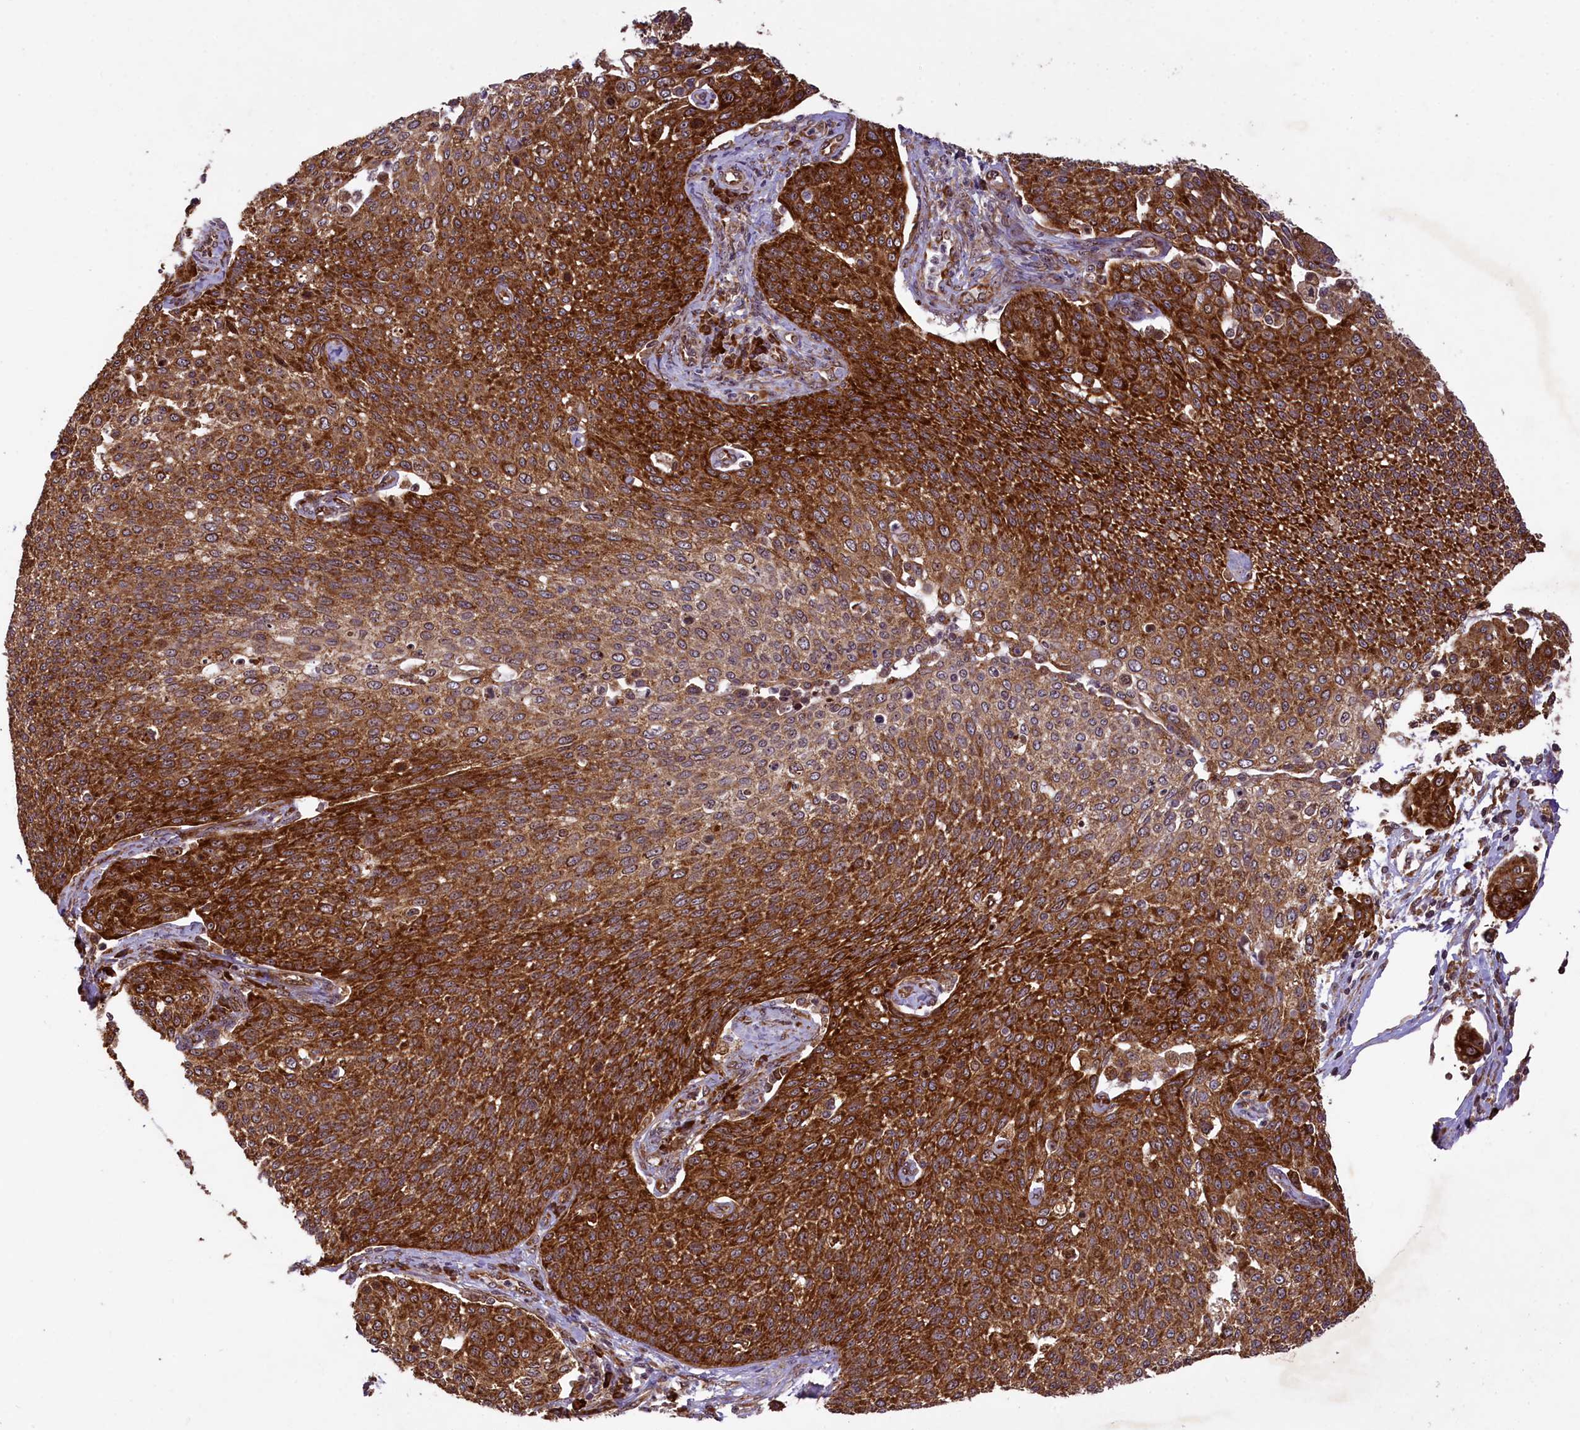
{"staining": {"intensity": "strong", "quantity": ">75%", "location": "cytoplasmic/membranous"}, "tissue": "cervical cancer", "cell_type": "Tumor cells", "image_type": "cancer", "snomed": [{"axis": "morphology", "description": "Squamous cell carcinoma, NOS"}, {"axis": "topography", "description": "Cervix"}], "caption": "Immunohistochemical staining of cervical cancer (squamous cell carcinoma) reveals high levels of strong cytoplasmic/membranous protein expression in approximately >75% of tumor cells.", "gene": "LARP4", "patient": {"sex": "female", "age": 34}}